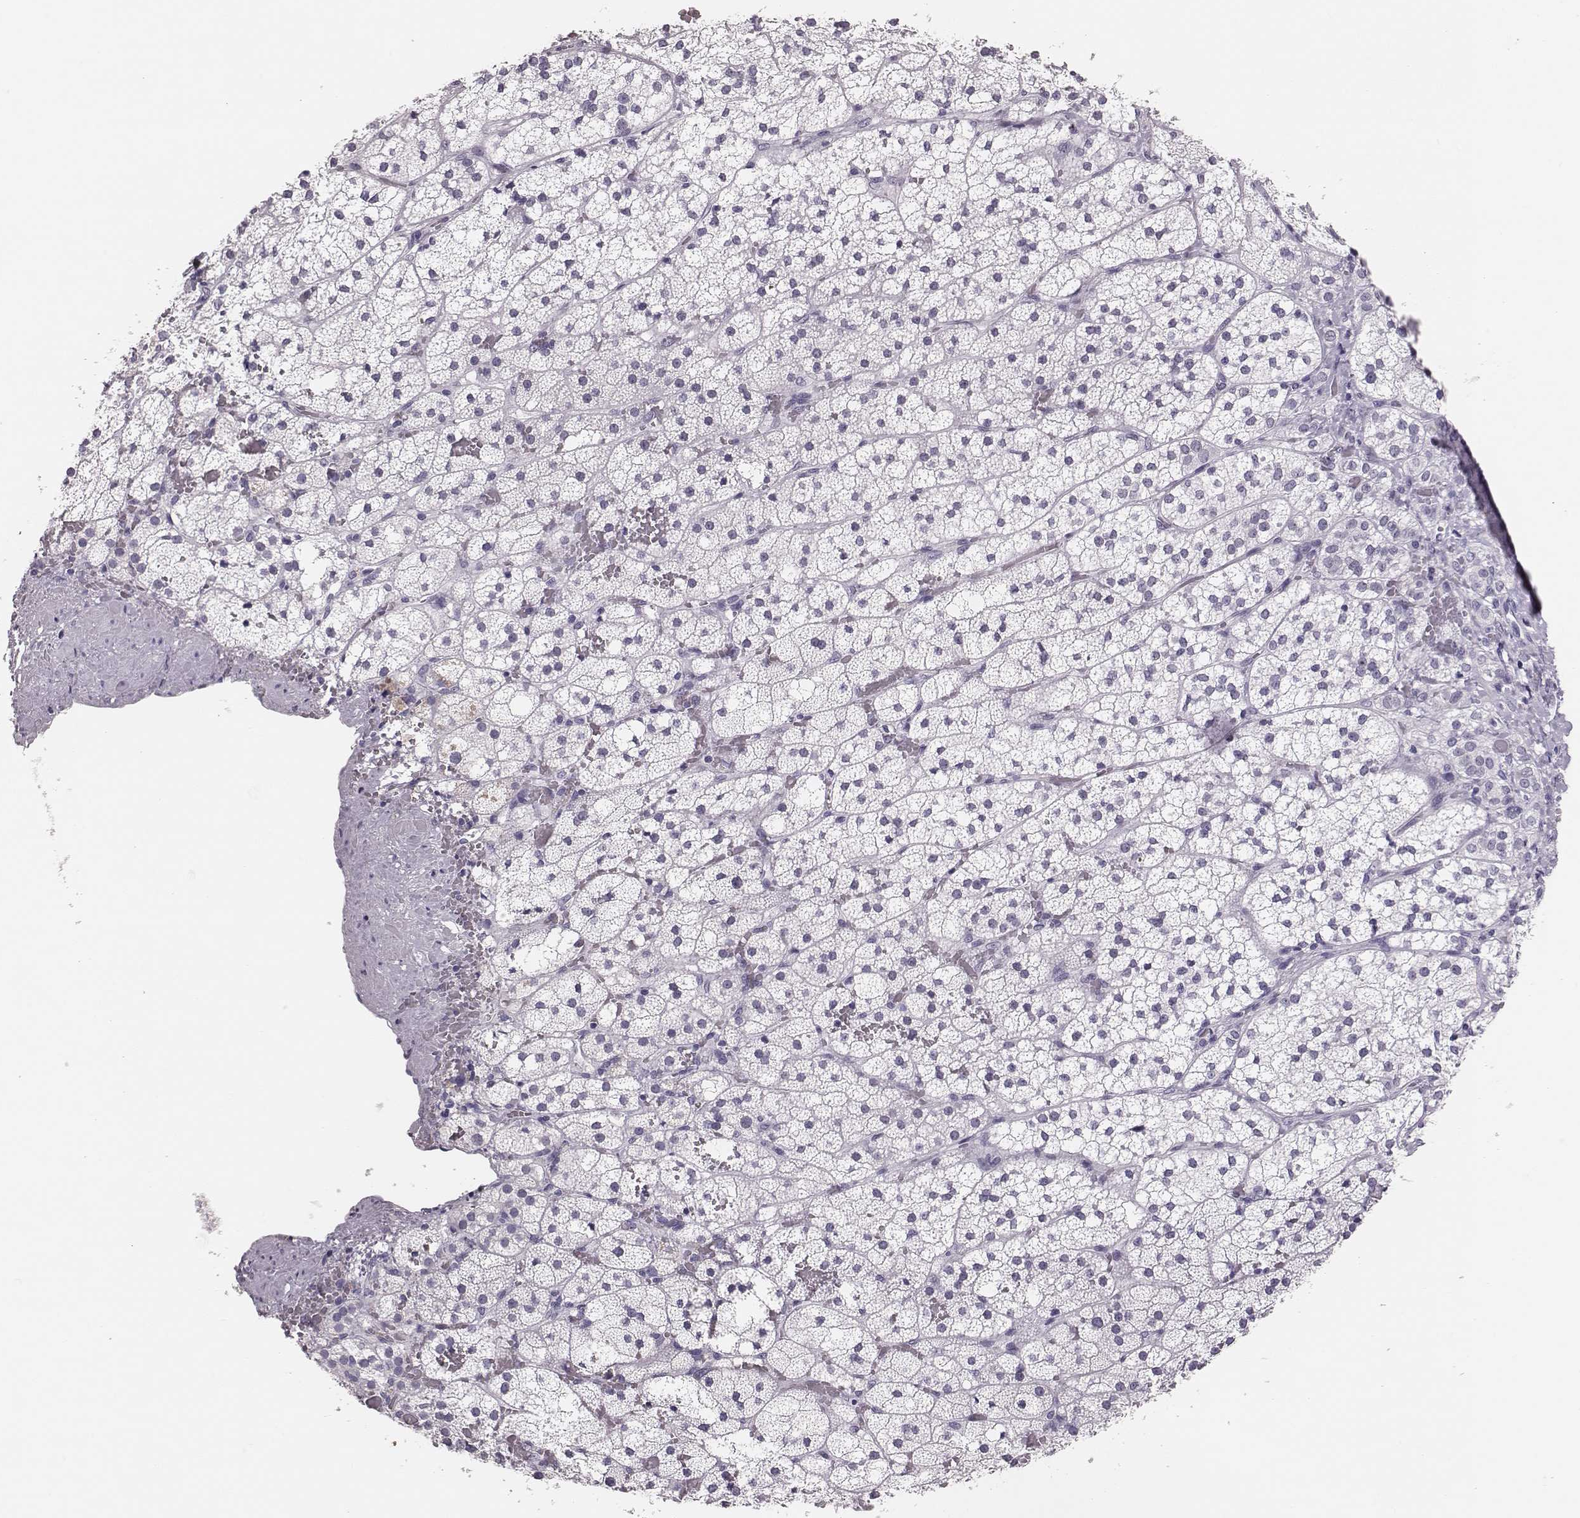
{"staining": {"intensity": "negative", "quantity": "none", "location": "none"}, "tissue": "adrenal gland", "cell_type": "Glandular cells", "image_type": "normal", "snomed": [{"axis": "morphology", "description": "Normal tissue, NOS"}, {"axis": "topography", "description": "Adrenal gland"}], "caption": "This image is of unremarkable adrenal gland stained with immunohistochemistry (IHC) to label a protein in brown with the nuclei are counter-stained blue. There is no positivity in glandular cells. (IHC, brightfield microscopy, high magnification).", "gene": "H1", "patient": {"sex": "male", "age": 53}}